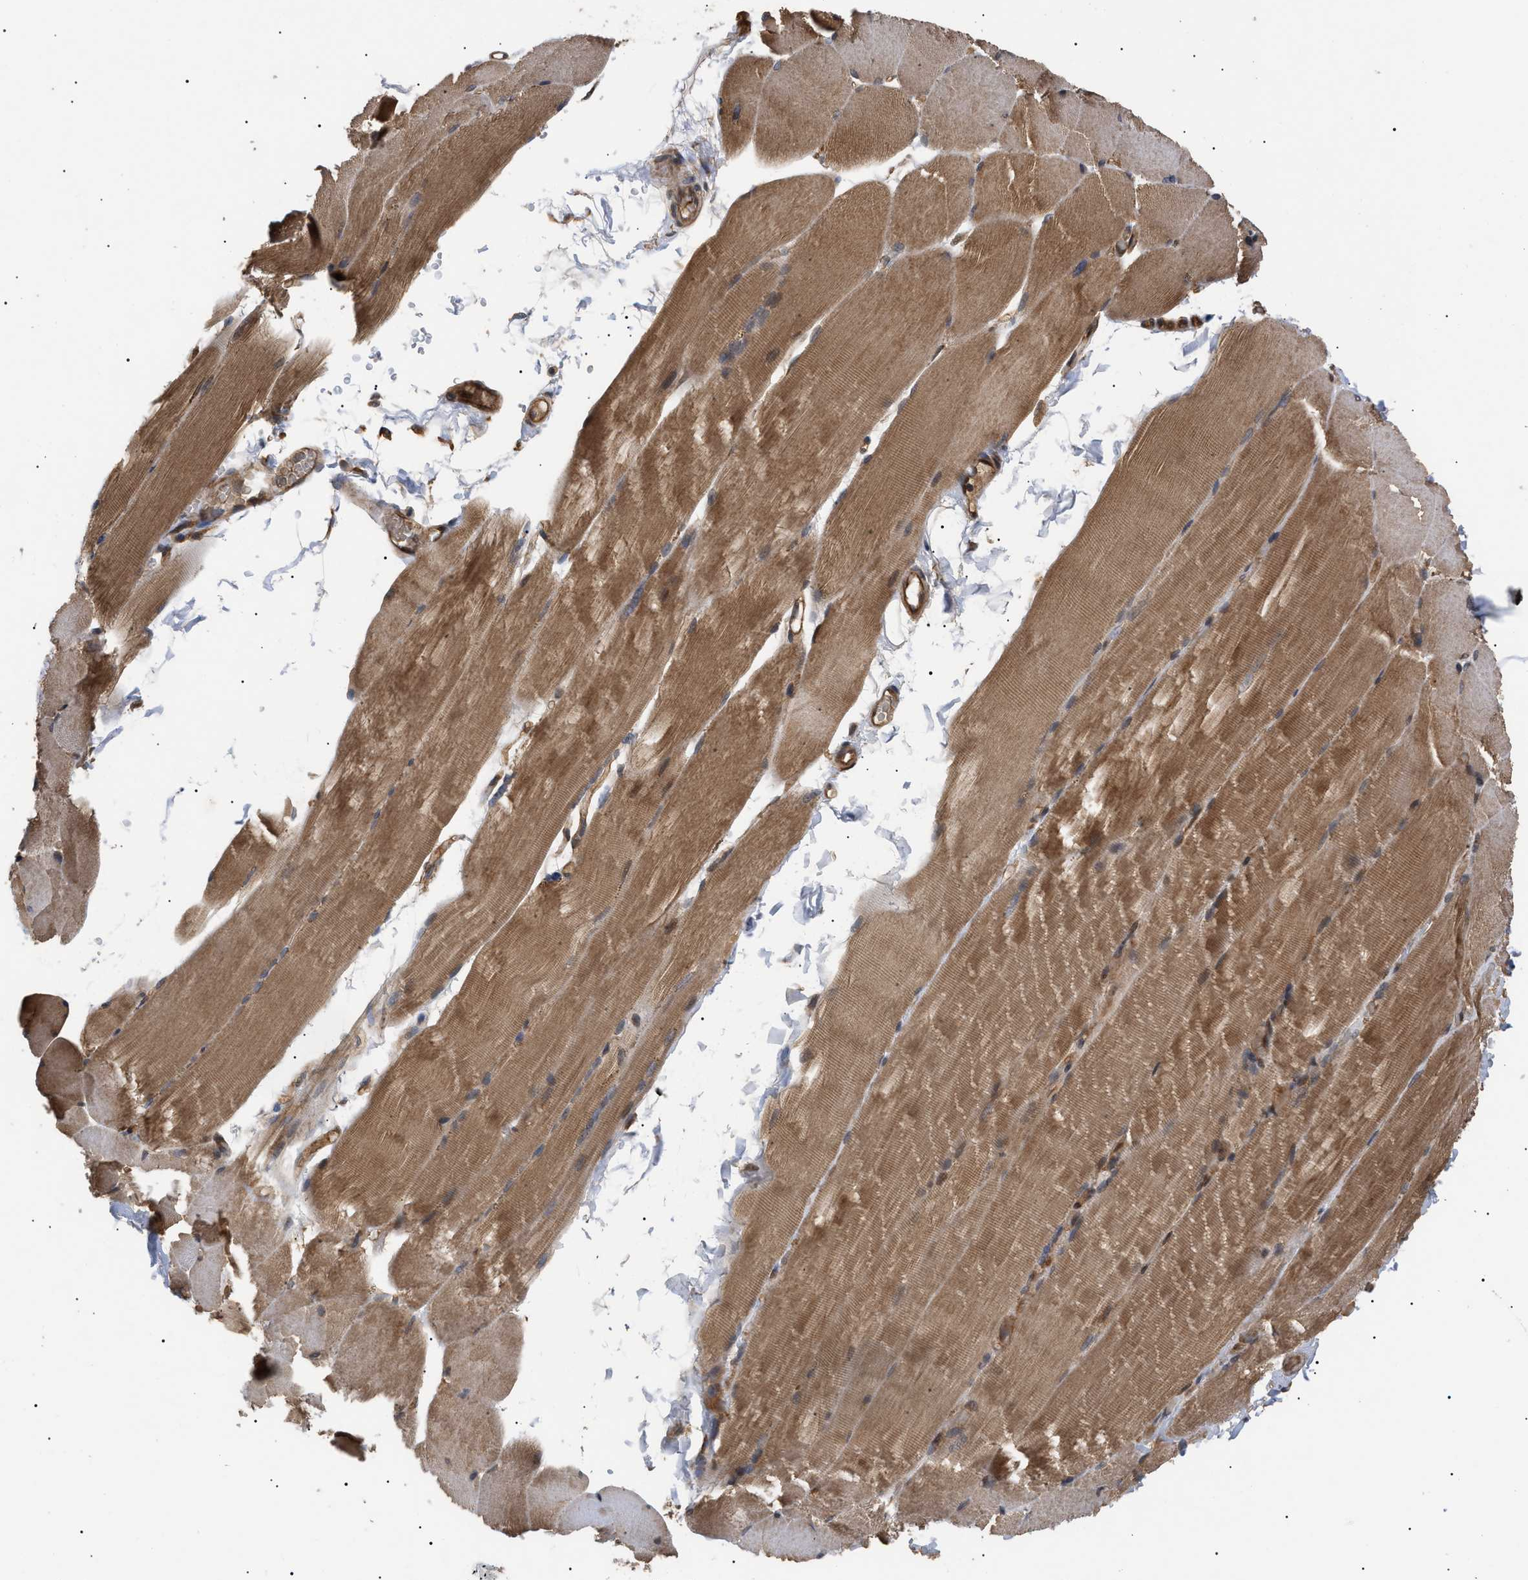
{"staining": {"intensity": "moderate", "quantity": ">75%", "location": "cytoplasmic/membranous"}, "tissue": "skeletal muscle", "cell_type": "Myocytes", "image_type": "normal", "snomed": [{"axis": "morphology", "description": "Normal tissue, NOS"}, {"axis": "topography", "description": "Skin"}, {"axis": "topography", "description": "Skeletal muscle"}], "caption": "Protein staining of normal skeletal muscle displays moderate cytoplasmic/membranous expression in about >75% of myocytes. Using DAB (brown) and hematoxylin (blue) stains, captured at high magnification using brightfield microscopy.", "gene": "ASTL", "patient": {"sex": "male", "age": 83}}